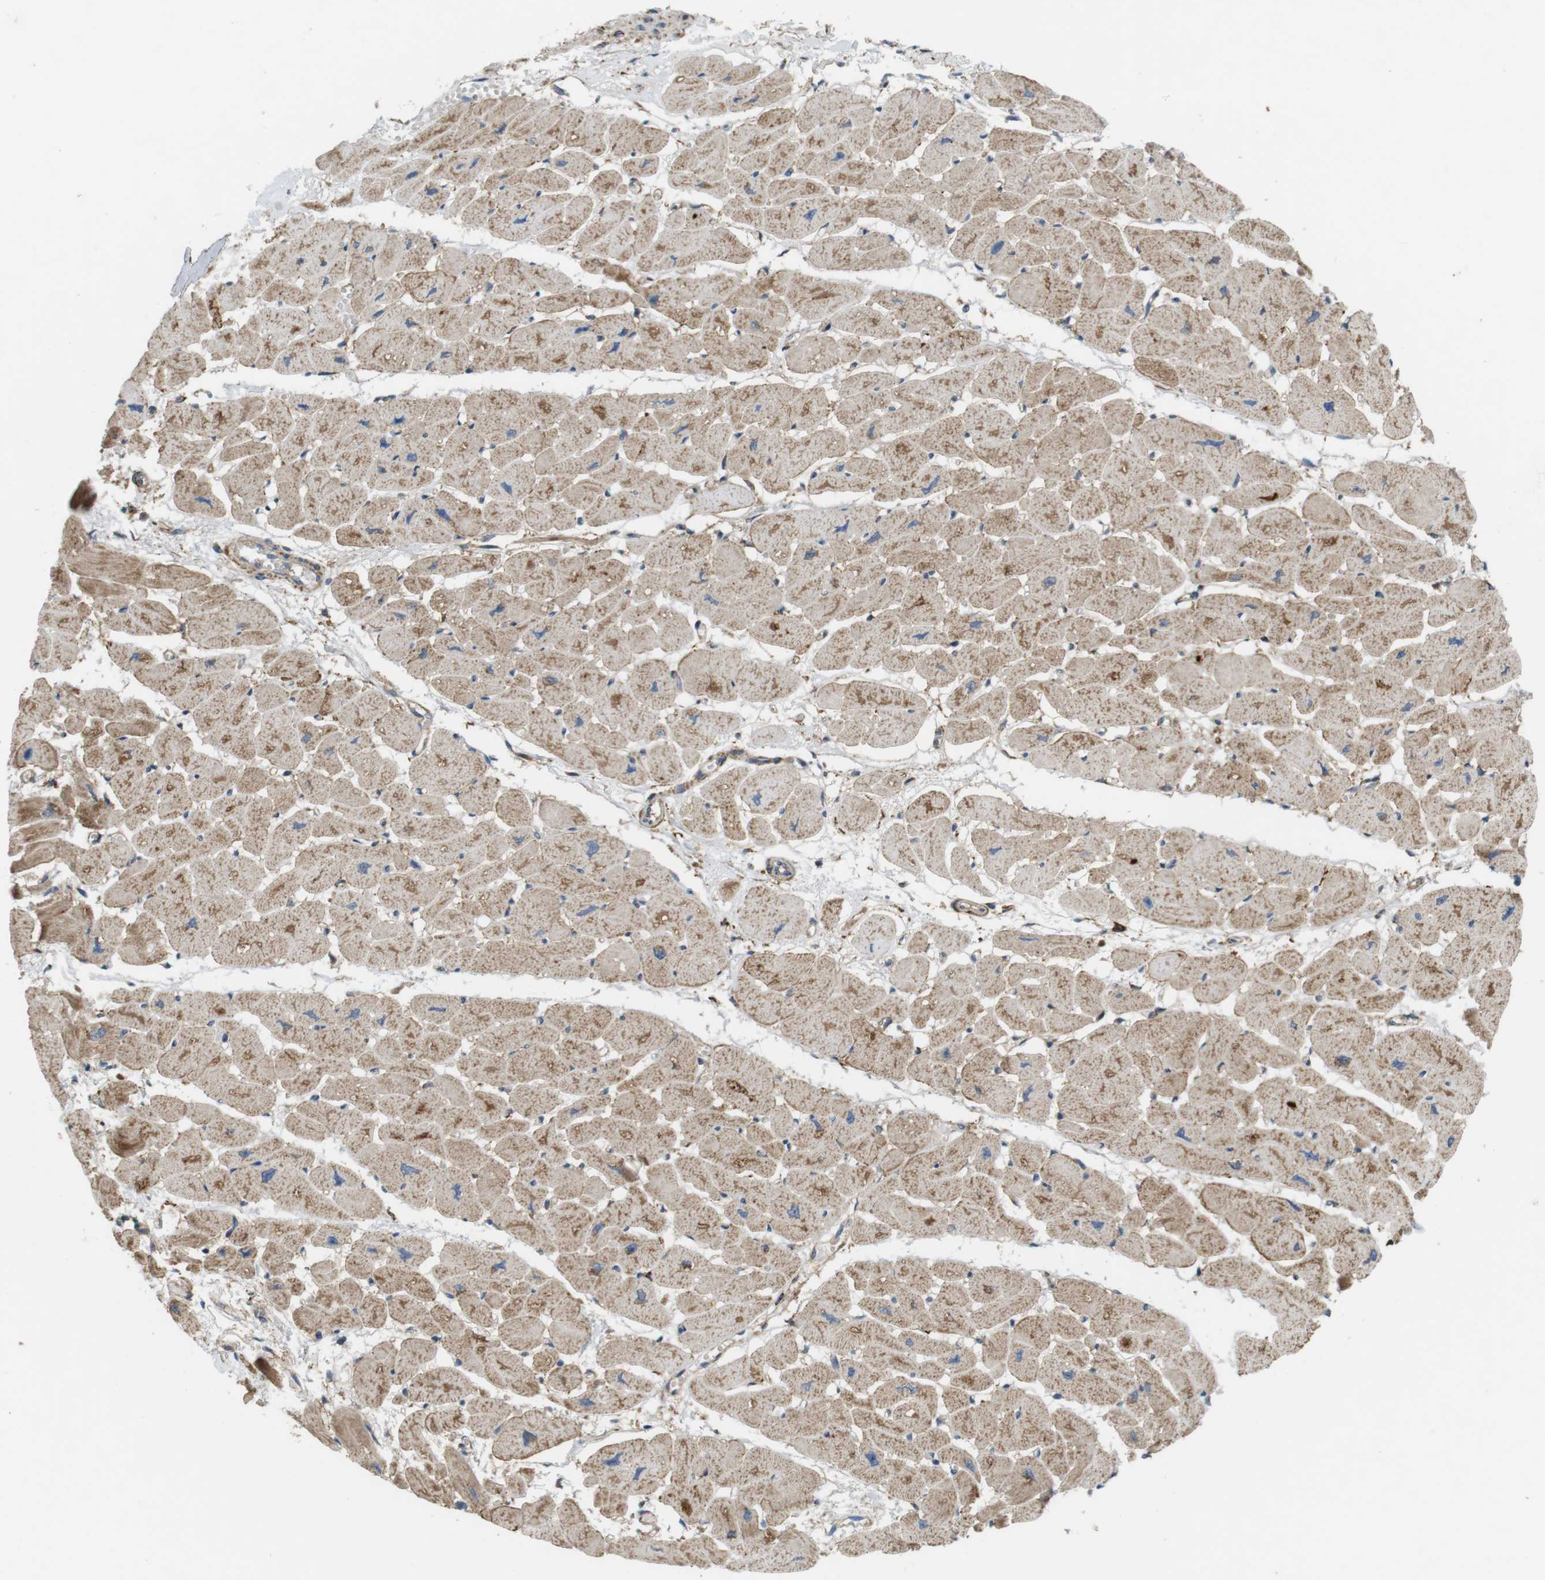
{"staining": {"intensity": "moderate", "quantity": ">75%", "location": "cytoplasmic/membranous"}, "tissue": "heart muscle", "cell_type": "Cardiomyocytes", "image_type": "normal", "snomed": [{"axis": "morphology", "description": "Normal tissue, NOS"}, {"axis": "topography", "description": "Heart"}], "caption": "Protein expression analysis of normal heart muscle exhibits moderate cytoplasmic/membranous positivity in about >75% of cardiomyocytes.", "gene": "DDAH2", "patient": {"sex": "female", "age": 54}}